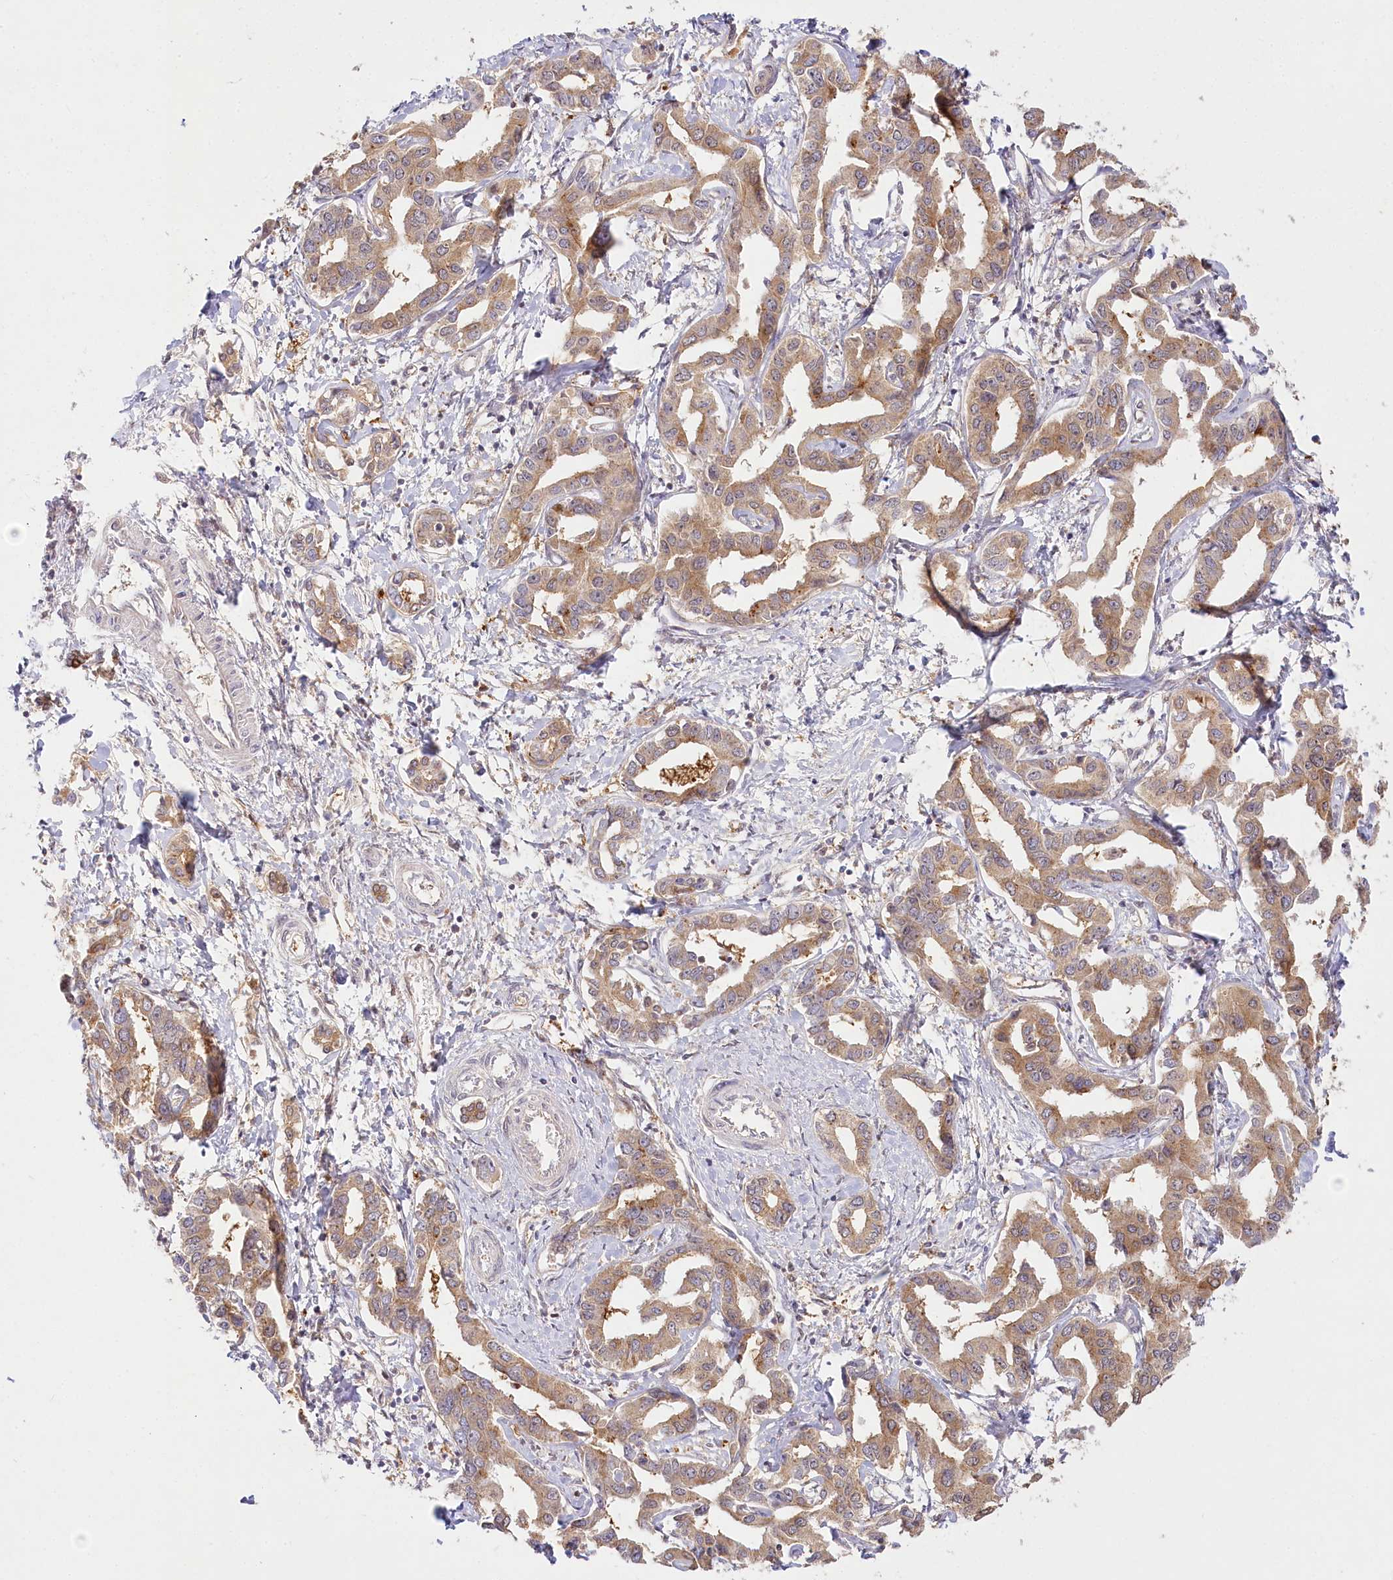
{"staining": {"intensity": "moderate", "quantity": ">75%", "location": "cytoplasmic/membranous"}, "tissue": "liver cancer", "cell_type": "Tumor cells", "image_type": "cancer", "snomed": [{"axis": "morphology", "description": "Cholangiocarcinoma"}, {"axis": "topography", "description": "Liver"}], "caption": "Immunohistochemistry (IHC) of human liver cholangiocarcinoma exhibits medium levels of moderate cytoplasmic/membranous positivity in about >75% of tumor cells. The protein is shown in brown color, while the nuclei are stained blue.", "gene": "INPP4B", "patient": {"sex": "male", "age": 59}}